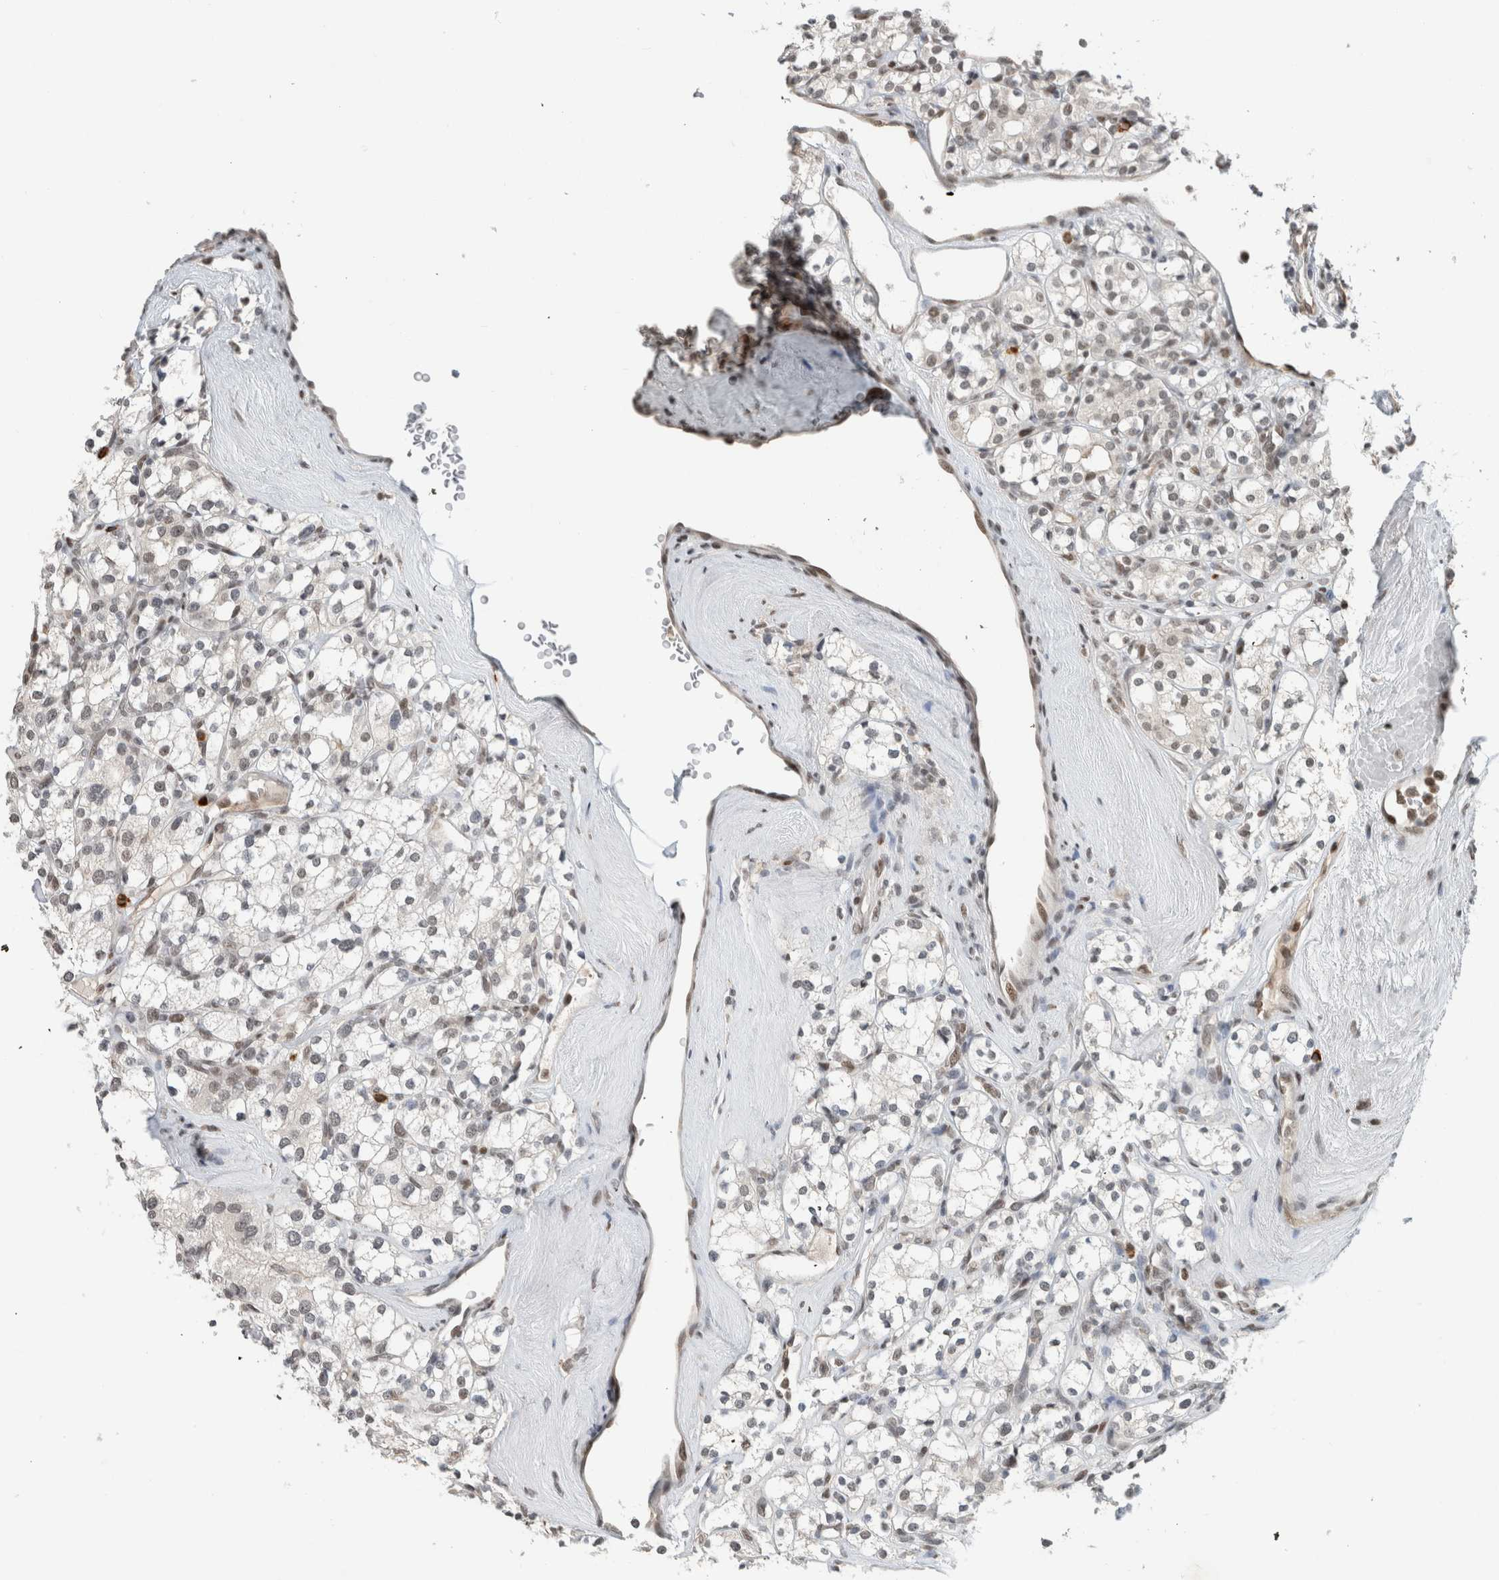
{"staining": {"intensity": "weak", "quantity": "<25%", "location": "nuclear"}, "tissue": "renal cancer", "cell_type": "Tumor cells", "image_type": "cancer", "snomed": [{"axis": "morphology", "description": "Adenocarcinoma, NOS"}, {"axis": "topography", "description": "Kidney"}], "caption": "An image of human renal cancer (adenocarcinoma) is negative for staining in tumor cells.", "gene": "HNRNPR", "patient": {"sex": "male", "age": 77}}